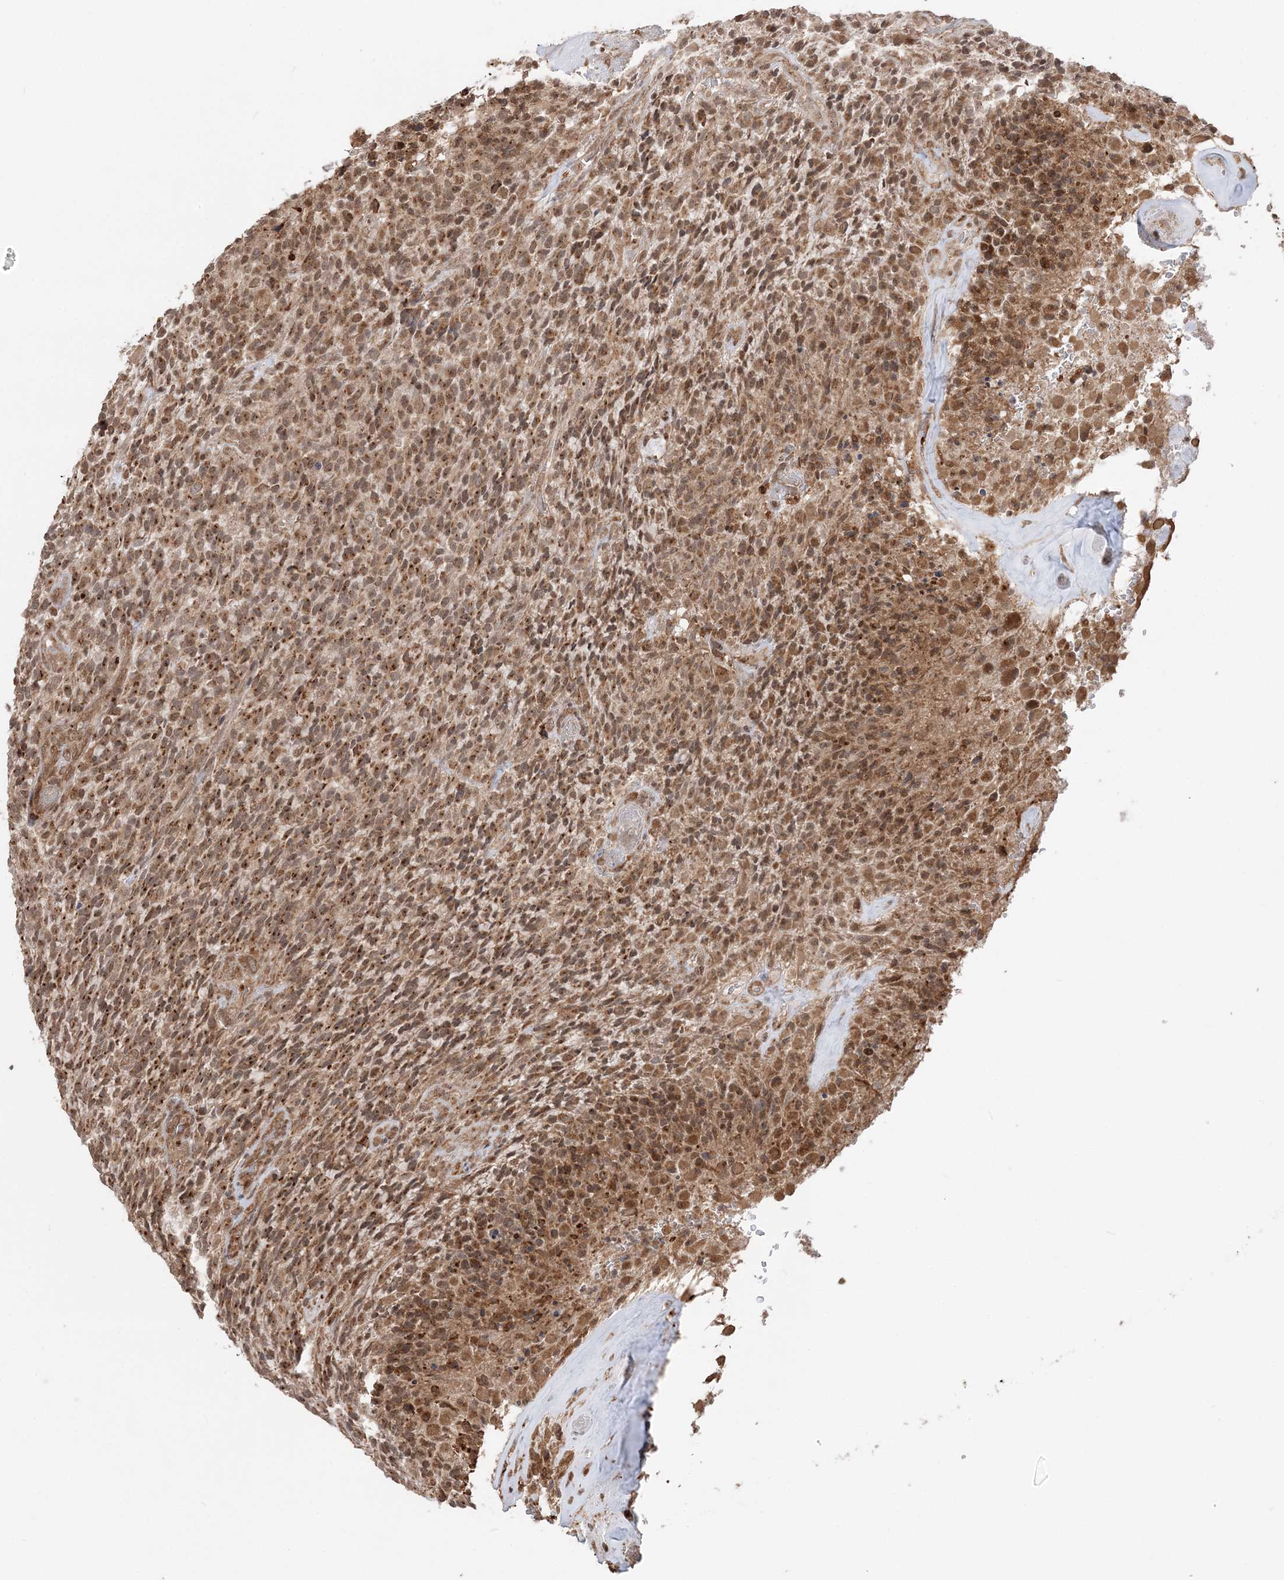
{"staining": {"intensity": "moderate", "quantity": ">75%", "location": "cytoplasmic/membranous"}, "tissue": "glioma", "cell_type": "Tumor cells", "image_type": "cancer", "snomed": [{"axis": "morphology", "description": "Glioma, malignant, High grade"}, {"axis": "topography", "description": "Brain"}], "caption": "Glioma stained with DAB (3,3'-diaminobenzidine) immunohistochemistry (IHC) reveals medium levels of moderate cytoplasmic/membranous staining in approximately >75% of tumor cells.", "gene": "TMED10", "patient": {"sex": "male", "age": 71}}